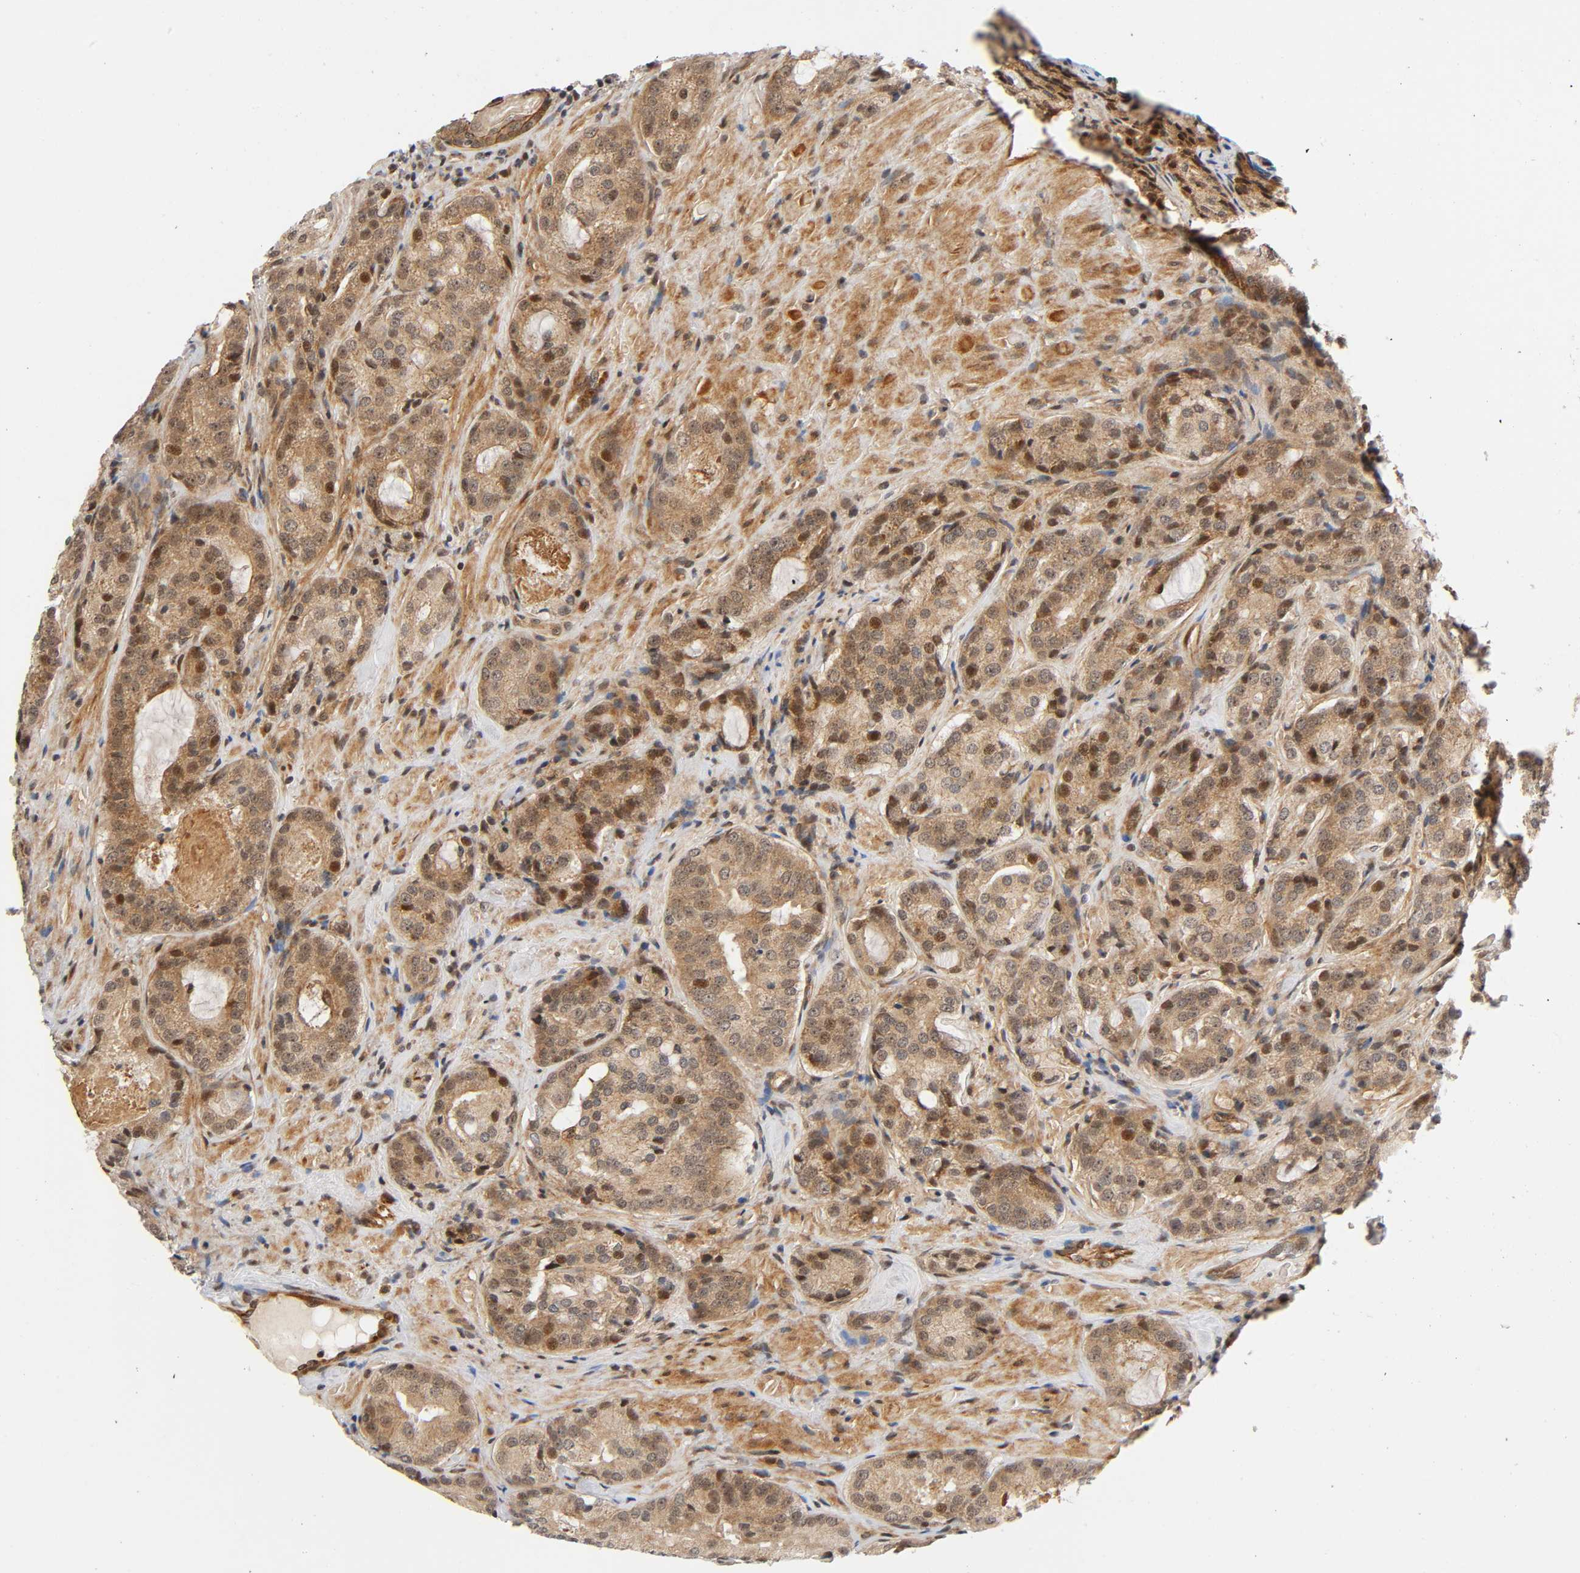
{"staining": {"intensity": "moderate", "quantity": ">75%", "location": "cytoplasmic/membranous,nuclear"}, "tissue": "prostate cancer", "cell_type": "Tumor cells", "image_type": "cancer", "snomed": [{"axis": "morphology", "description": "Adenocarcinoma, High grade"}, {"axis": "topography", "description": "Prostate"}], "caption": "Tumor cells demonstrate moderate cytoplasmic/membranous and nuclear expression in approximately >75% of cells in prostate high-grade adenocarcinoma. Using DAB (brown) and hematoxylin (blue) stains, captured at high magnification using brightfield microscopy.", "gene": "IQCJ-SCHIP1", "patient": {"sex": "male", "age": 72}}